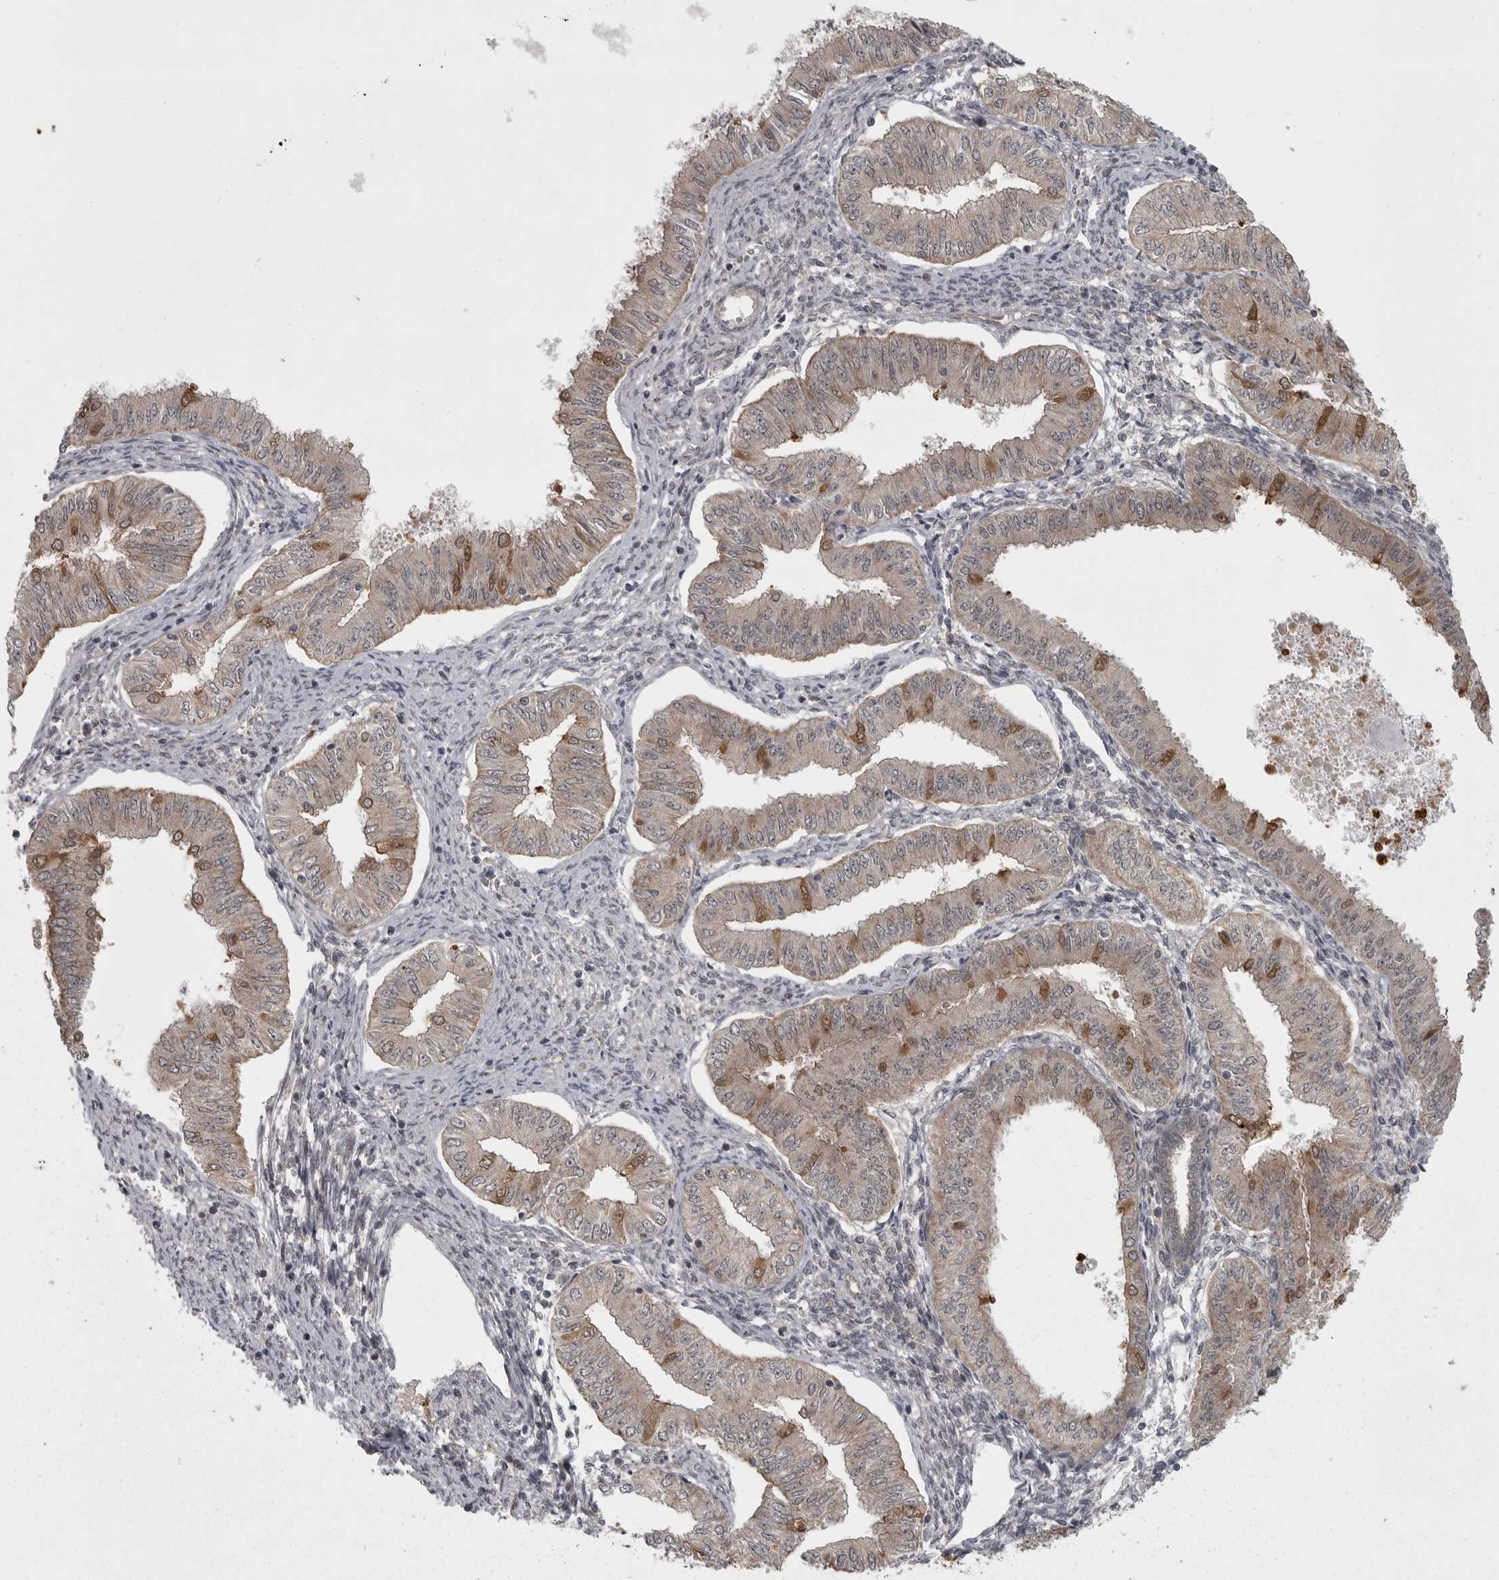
{"staining": {"intensity": "moderate", "quantity": "<25%", "location": "cytoplasmic/membranous,nuclear"}, "tissue": "endometrial cancer", "cell_type": "Tumor cells", "image_type": "cancer", "snomed": [{"axis": "morphology", "description": "Normal tissue, NOS"}, {"axis": "morphology", "description": "Adenocarcinoma, NOS"}, {"axis": "topography", "description": "Endometrium"}], "caption": "Endometrial adenocarcinoma stained with a brown dye exhibits moderate cytoplasmic/membranous and nuclear positive staining in about <25% of tumor cells.", "gene": "PPP1R9A", "patient": {"sex": "female", "age": 53}}